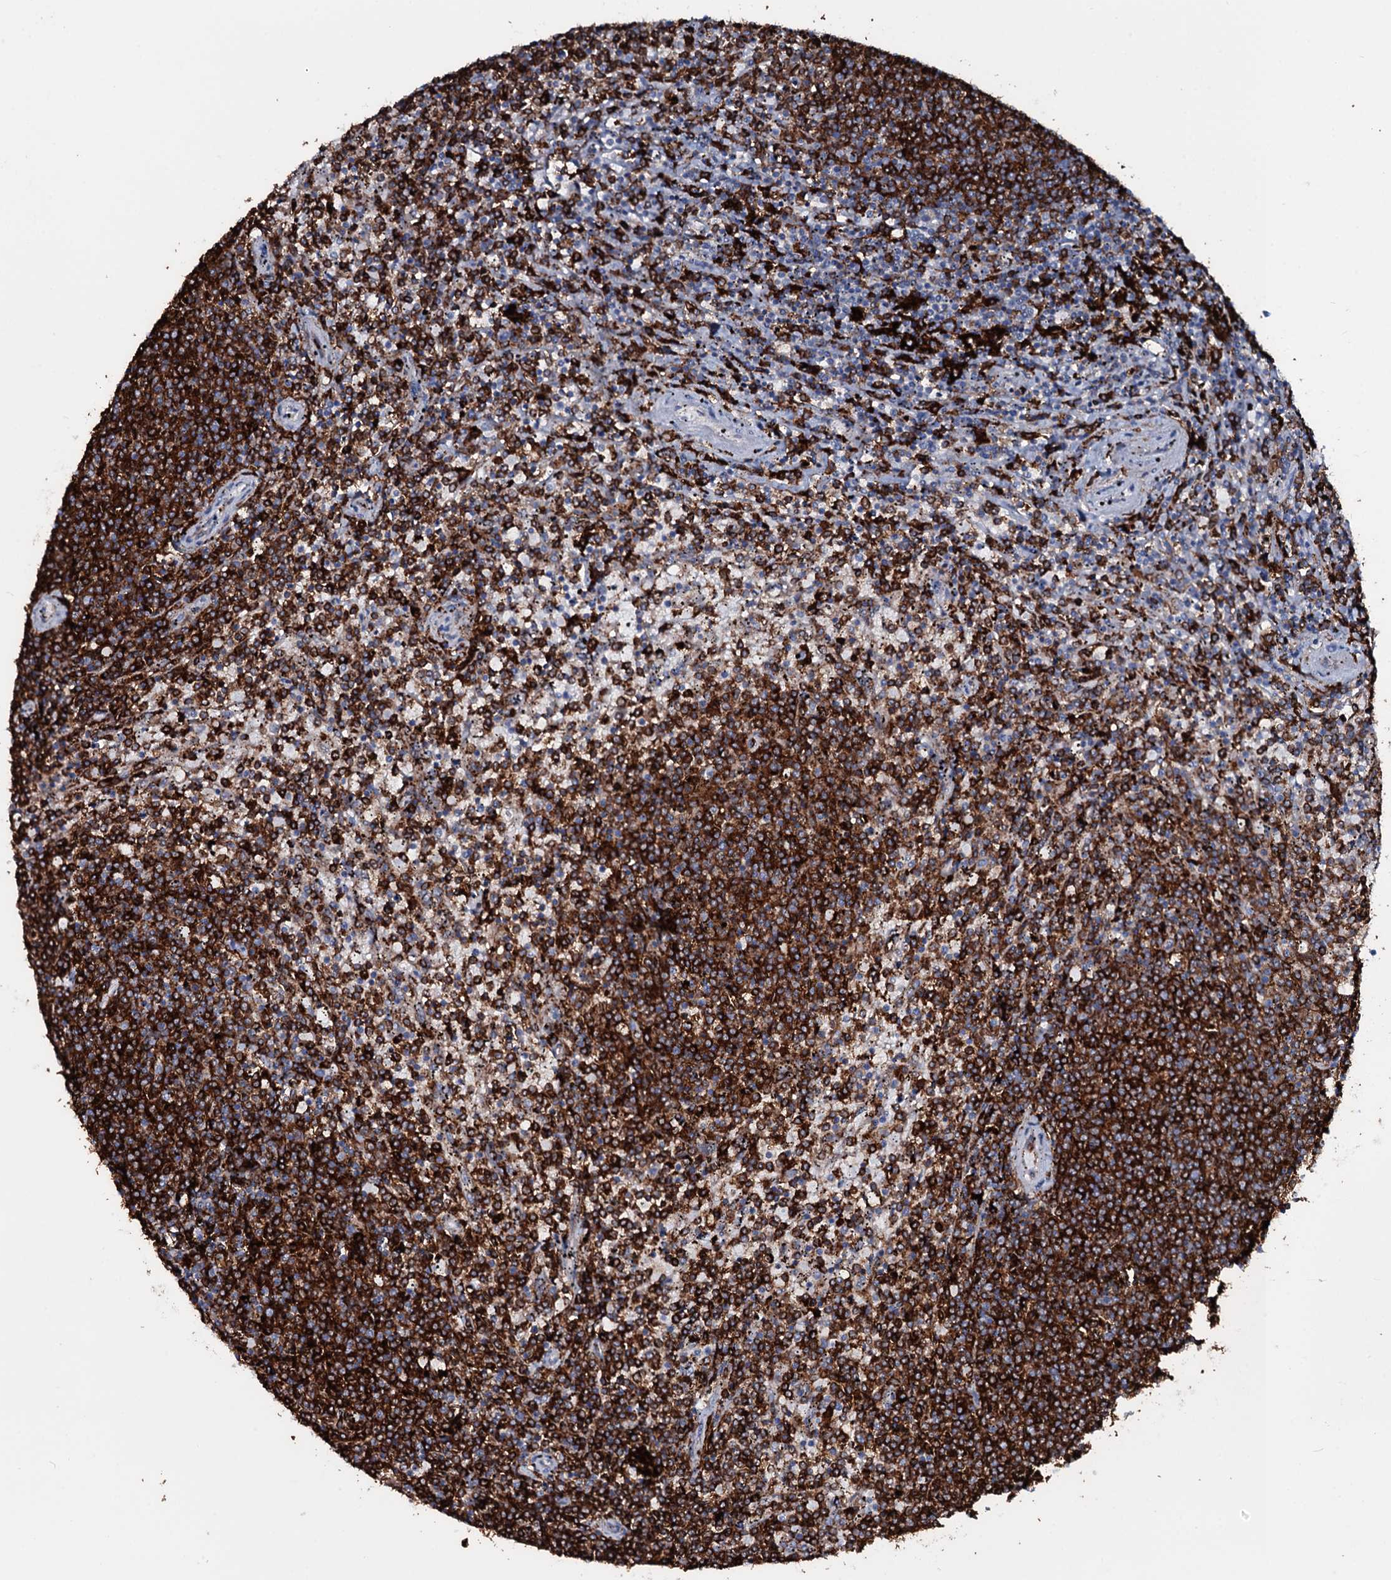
{"staining": {"intensity": "strong", "quantity": ">75%", "location": "cytoplasmic/membranous"}, "tissue": "lymphoma", "cell_type": "Tumor cells", "image_type": "cancer", "snomed": [{"axis": "morphology", "description": "Malignant lymphoma, non-Hodgkin's type, Low grade"}, {"axis": "topography", "description": "Spleen"}], "caption": "The immunohistochemical stain labels strong cytoplasmic/membranous staining in tumor cells of lymphoma tissue.", "gene": "OSBPL2", "patient": {"sex": "female", "age": 50}}